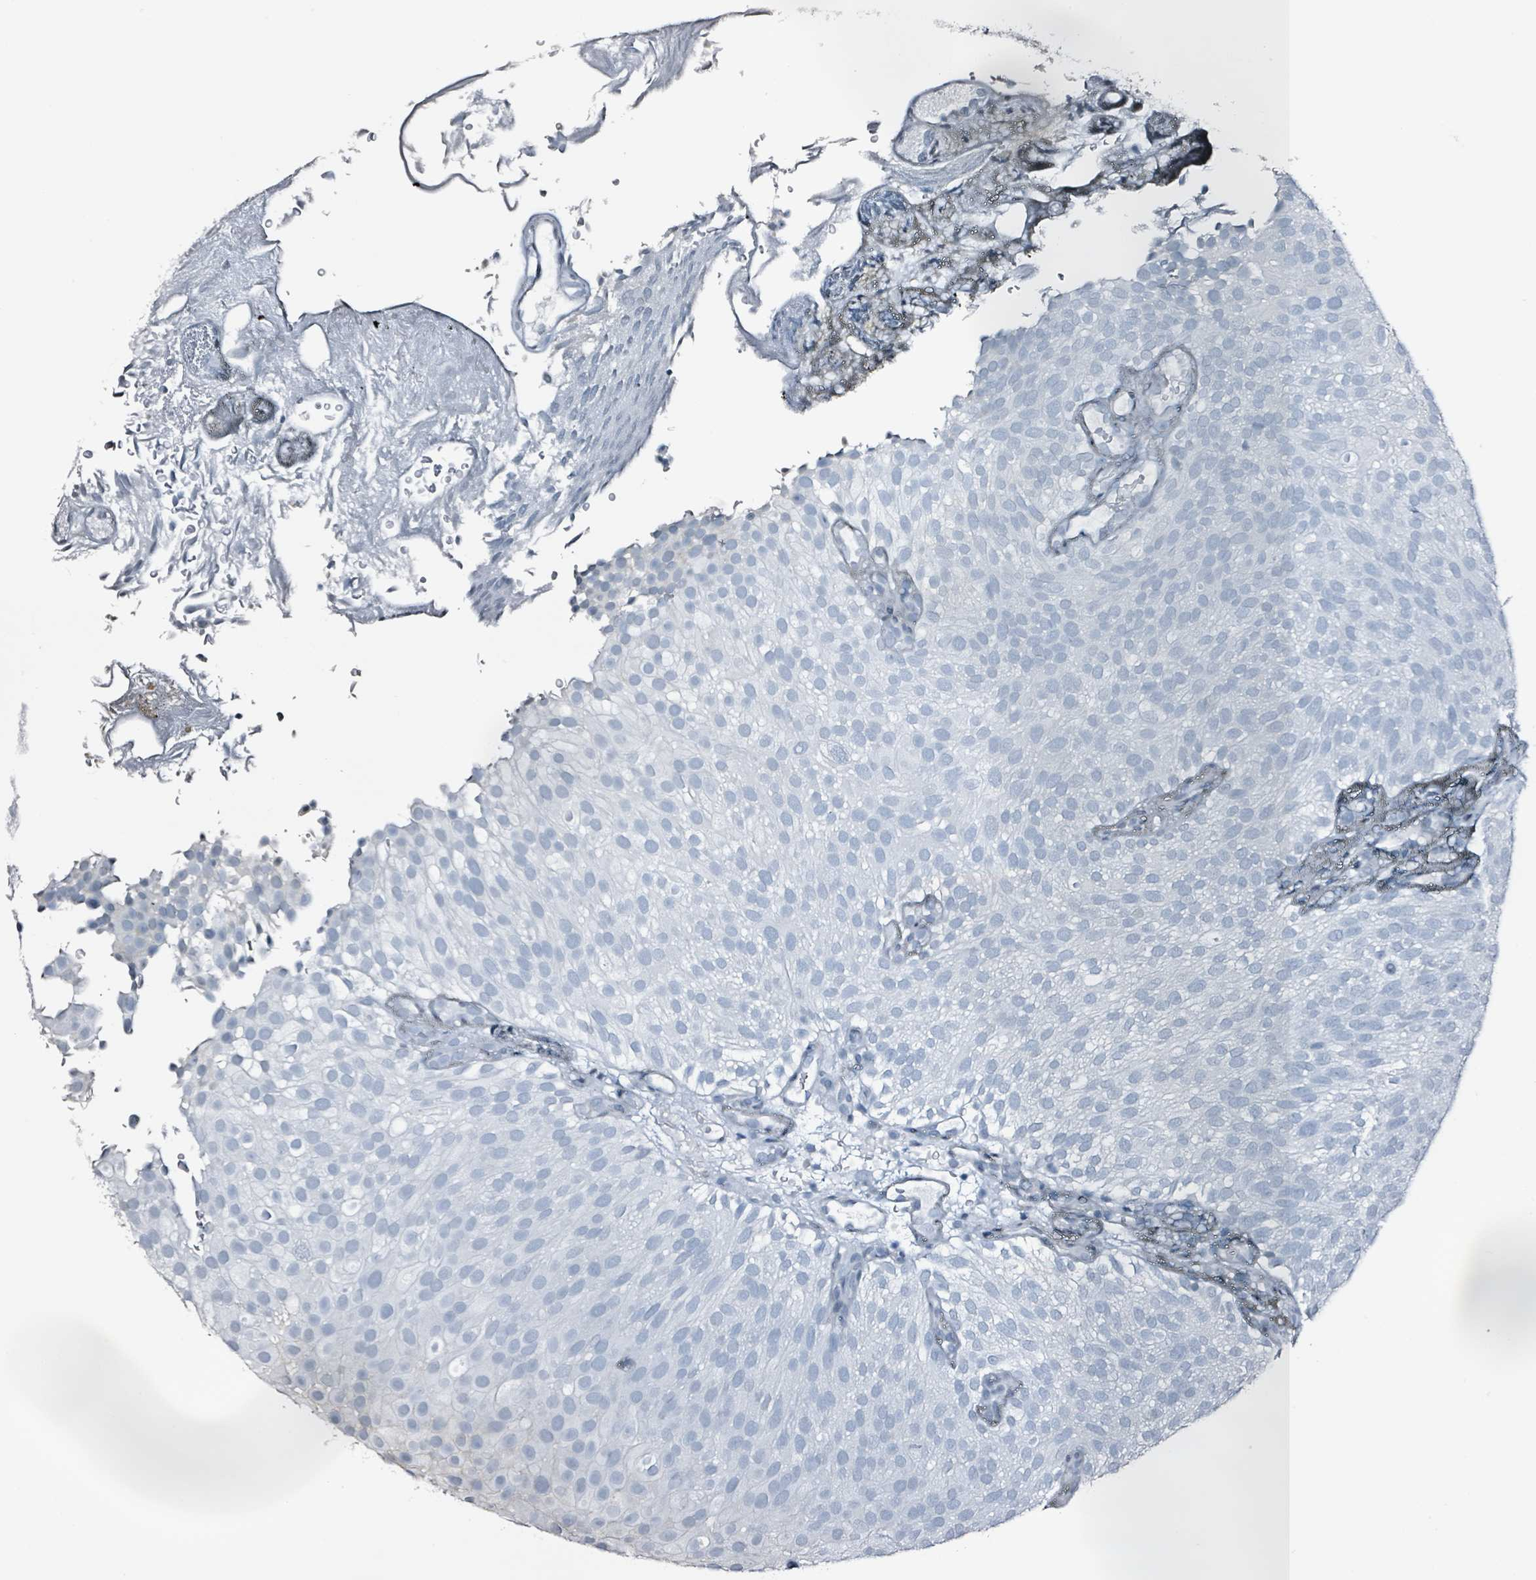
{"staining": {"intensity": "negative", "quantity": "none", "location": "none"}, "tissue": "urothelial cancer", "cell_type": "Tumor cells", "image_type": "cancer", "snomed": [{"axis": "morphology", "description": "Urothelial carcinoma, Low grade"}, {"axis": "topography", "description": "Urinary bladder"}], "caption": "Immunohistochemical staining of human urothelial carcinoma (low-grade) reveals no significant positivity in tumor cells.", "gene": "CA9", "patient": {"sex": "male", "age": 78}}